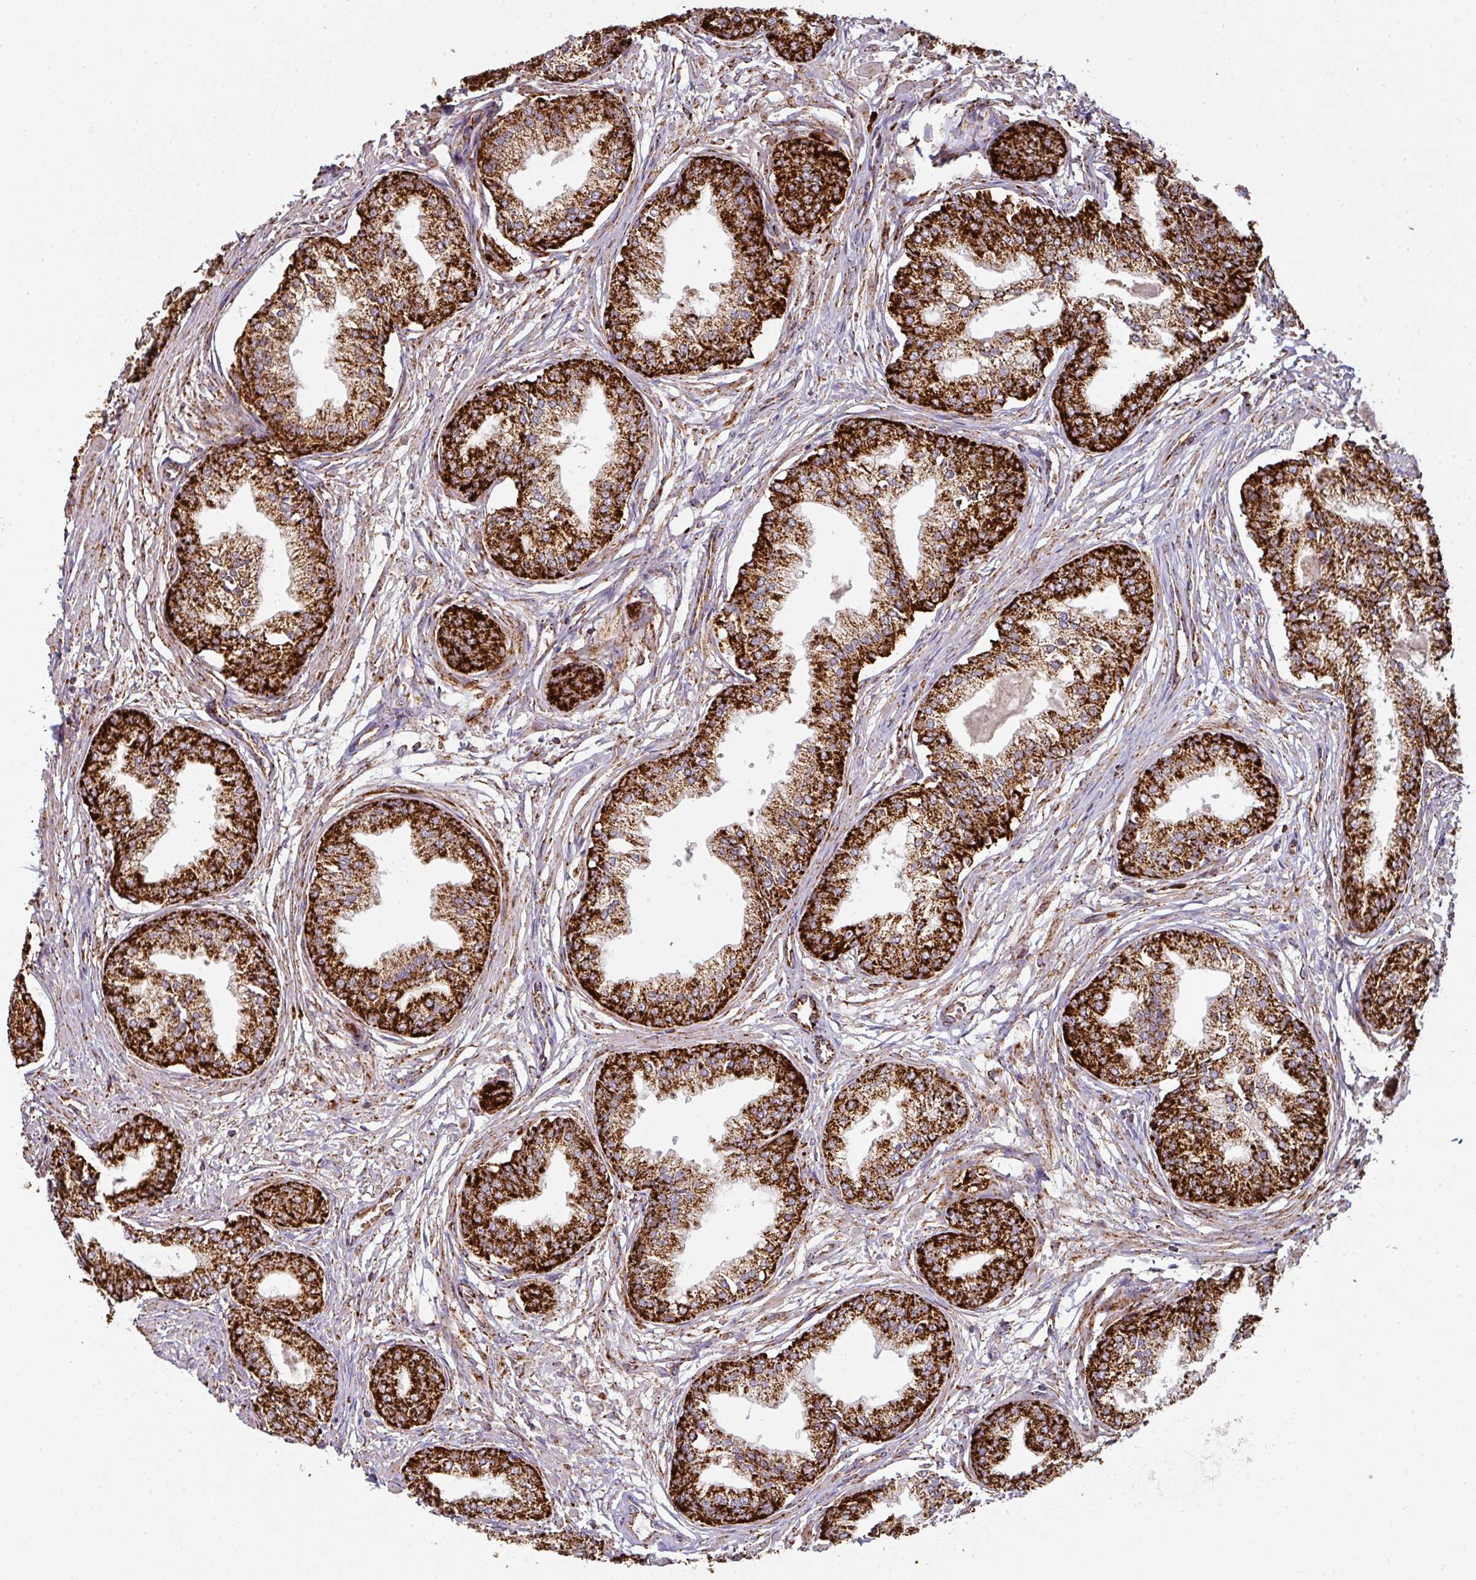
{"staining": {"intensity": "strong", "quantity": ">75%", "location": "cytoplasmic/membranous"}, "tissue": "prostate cancer", "cell_type": "Tumor cells", "image_type": "cancer", "snomed": [{"axis": "morphology", "description": "Adenocarcinoma, High grade"}, {"axis": "topography", "description": "Prostate"}], "caption": "Protein analysis of prostate adenocarcinoma (high-grade) tissue reveals strong cytoplasmic/membranous positivity in approximately >75% of tumor cells.", "gene": "TRAP1", "patient": {"sex": "male", "age": 67}}